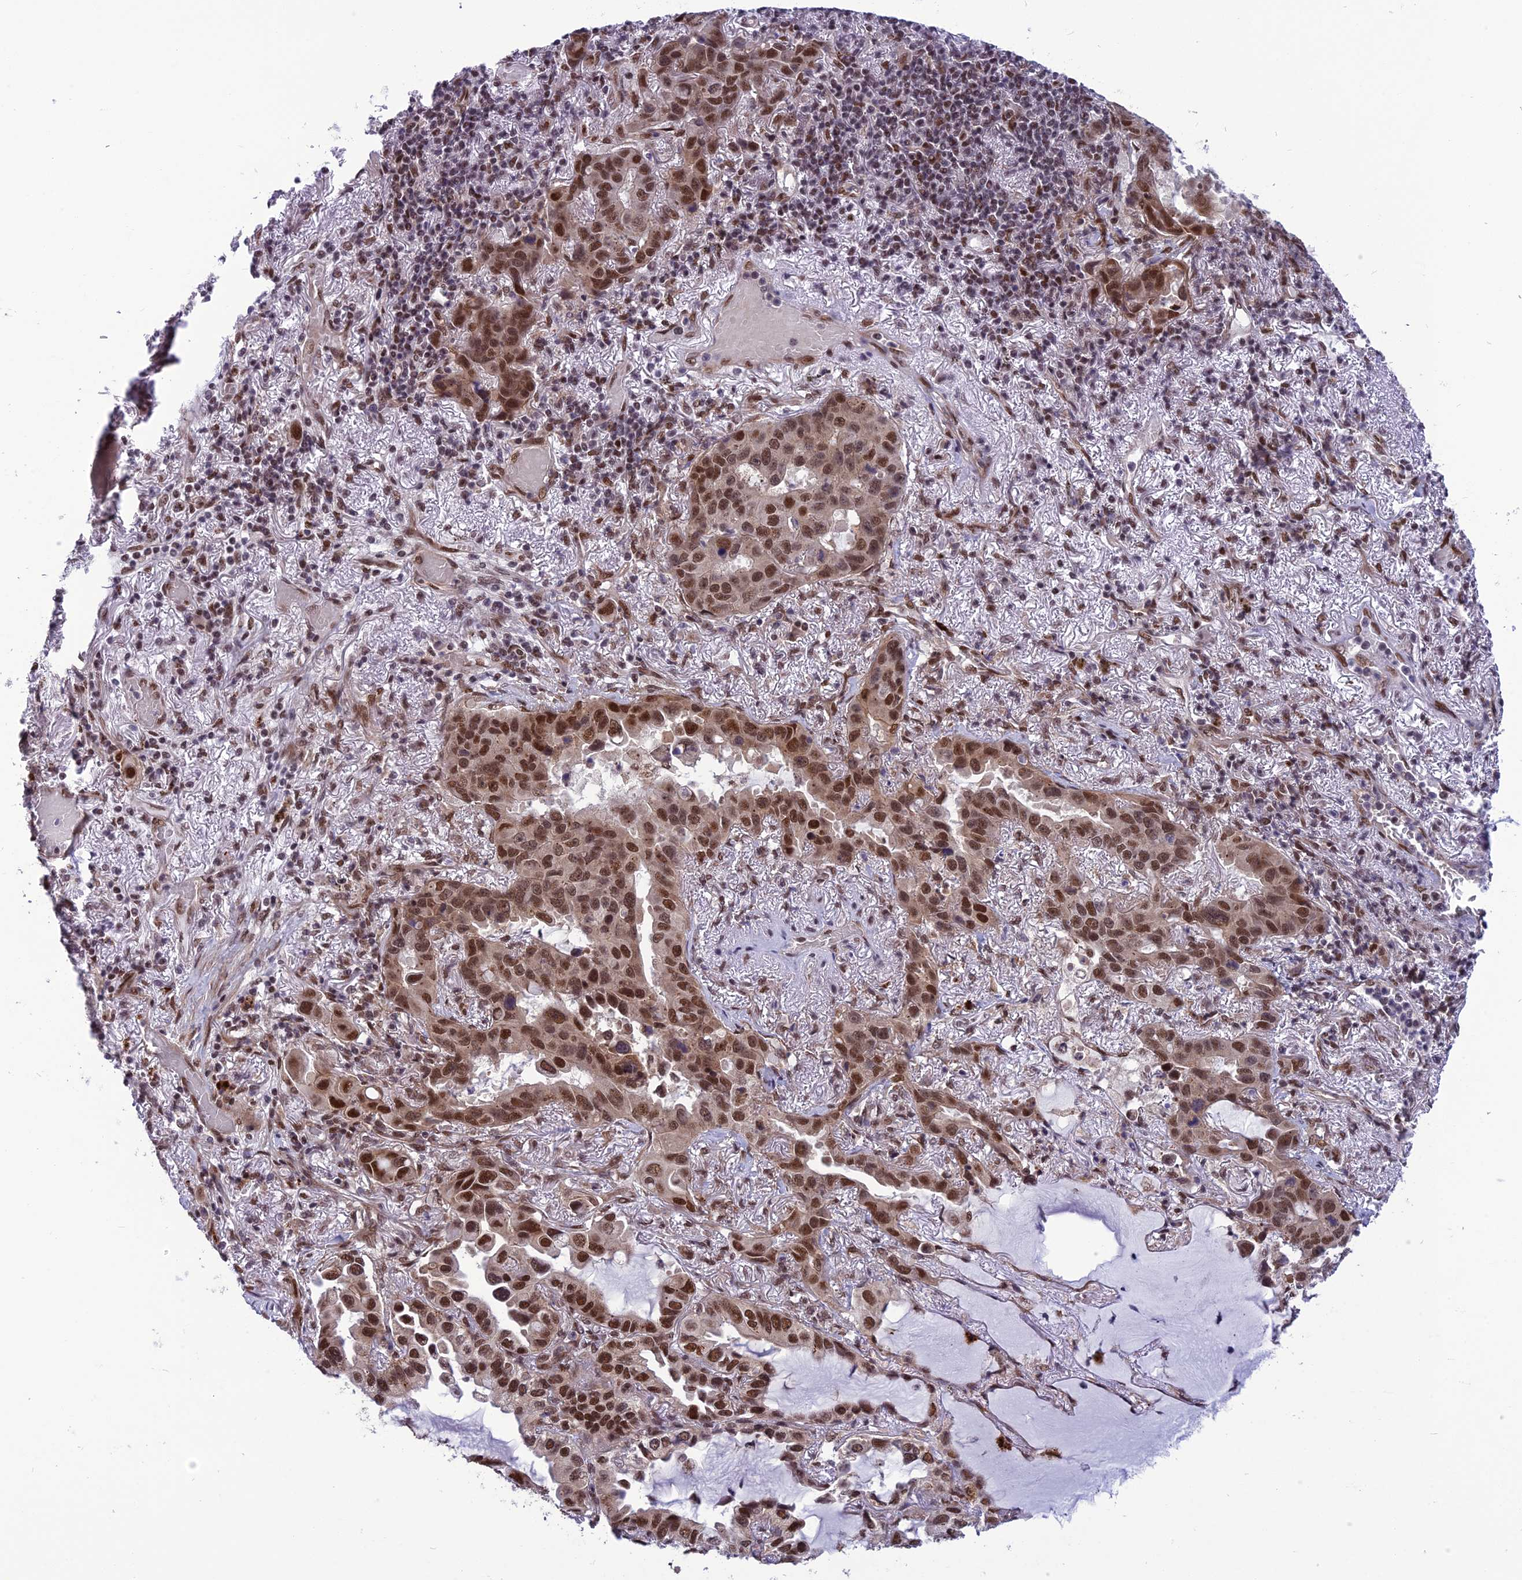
{"staining": {"intensity": "moderate", "quantity": ">75%", "location": "nuclear"}, "tissue": "lung cancer", "cell_type": "Tumor cells", "image_type": "cancer", "snomed": [{"axis": "morphology", "description": "Adenocarcinoma, NOS"}, {"axis": "topography", "description": "Lung"}], "caption": "Lung adenocarcinoma stained for a protein (brown) displays moderate nuclear positive positivity in about >75% of tumor cells.", "gene": "RTRAF", "patient": {"sex": "male", "age": 64}}